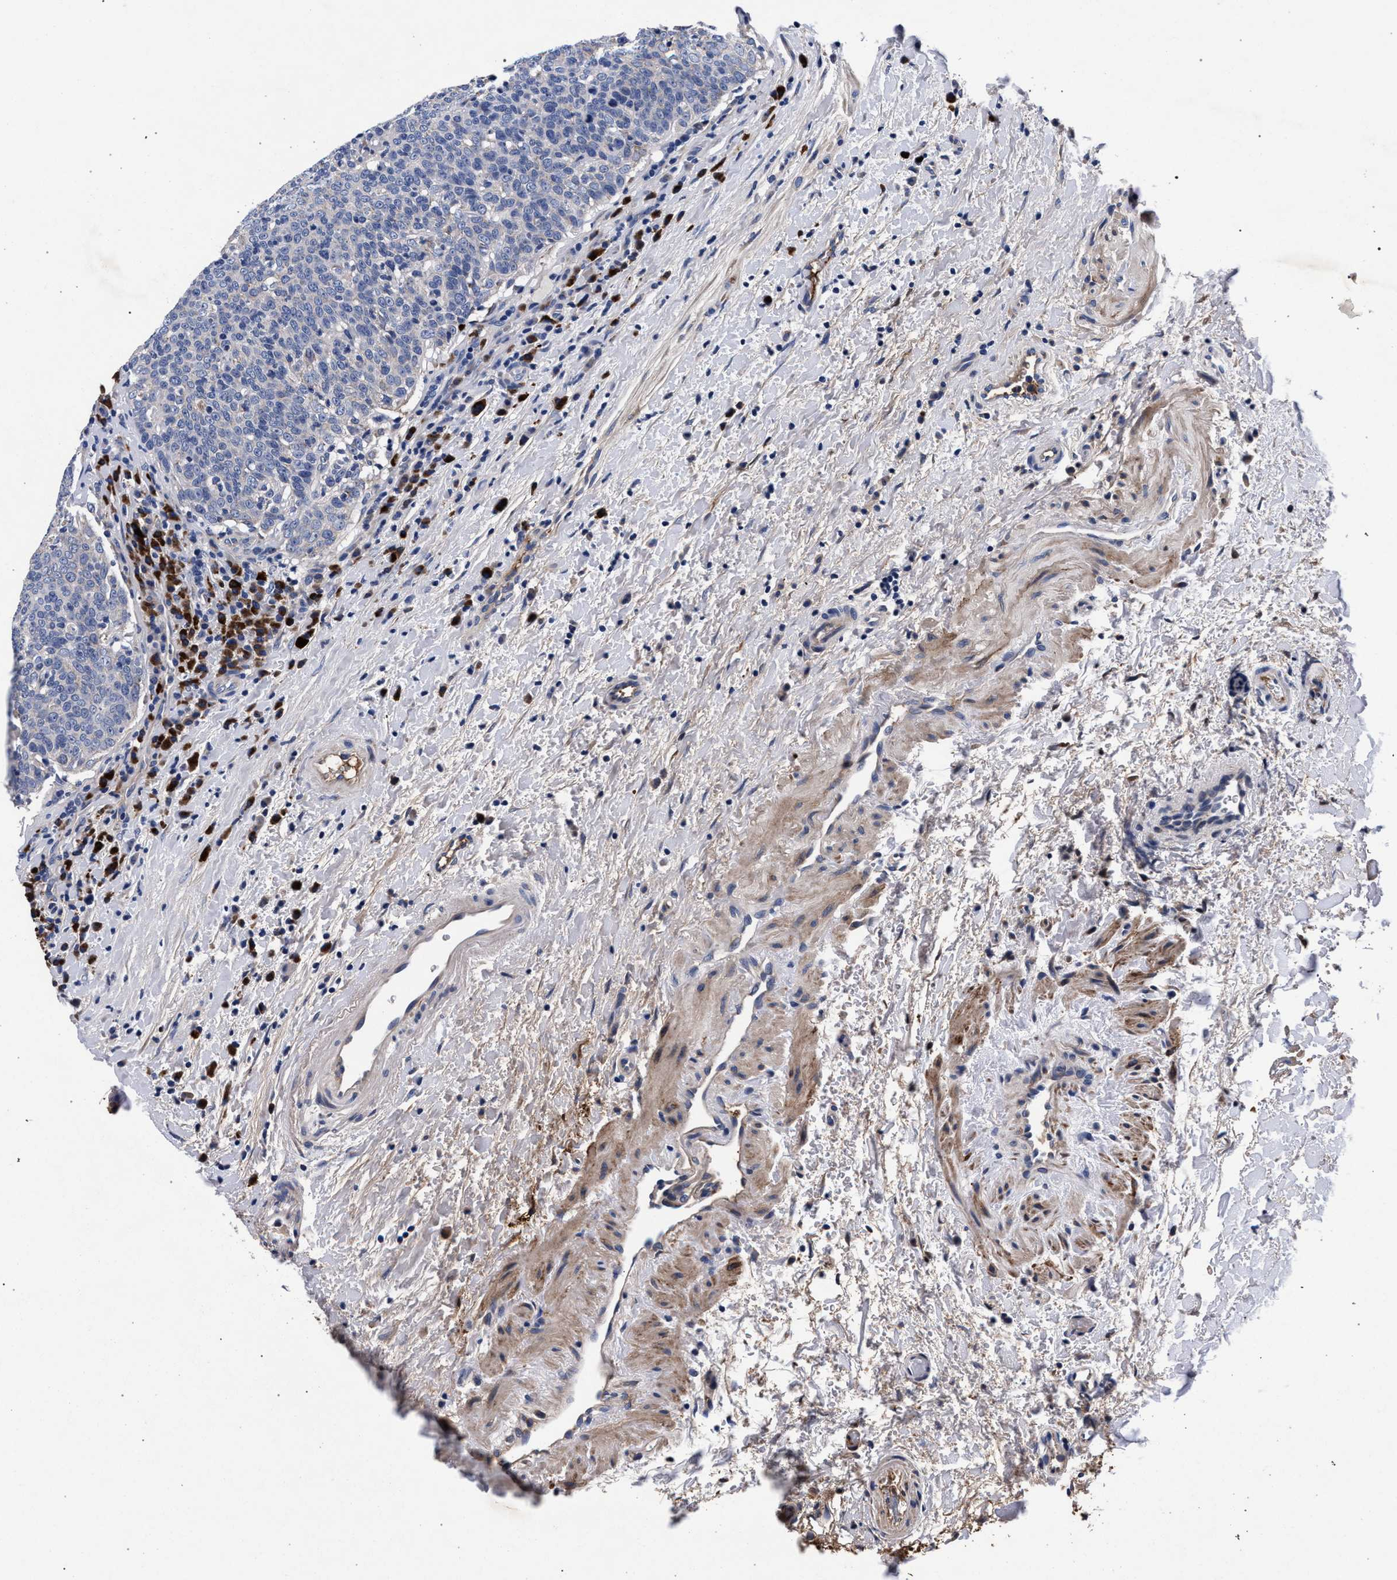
{"staining": {"intensity": "negative", "quantity": "none", "location": "none"}, "tissue": "head and neck cancer", "cell_type": "Tumor cells", "image_type": "cancer", "snomed": [{"axis": "morphology", "description": "Squamous cell carcinoma, NOS"}, {"axis": "morphology", "description": "Squamous cell carcinoma, metastatic, NOS"}, {"axis": "topography", "description": "Lymph node"}, {"axis": "topography", "description": "Head-Neck"}], "caption": "A photomicrograph of human head and neck cancer is negative for staining in tumor cells.", "gene": "ACOX1", "patient": {"sex": "male", "age": 62}}